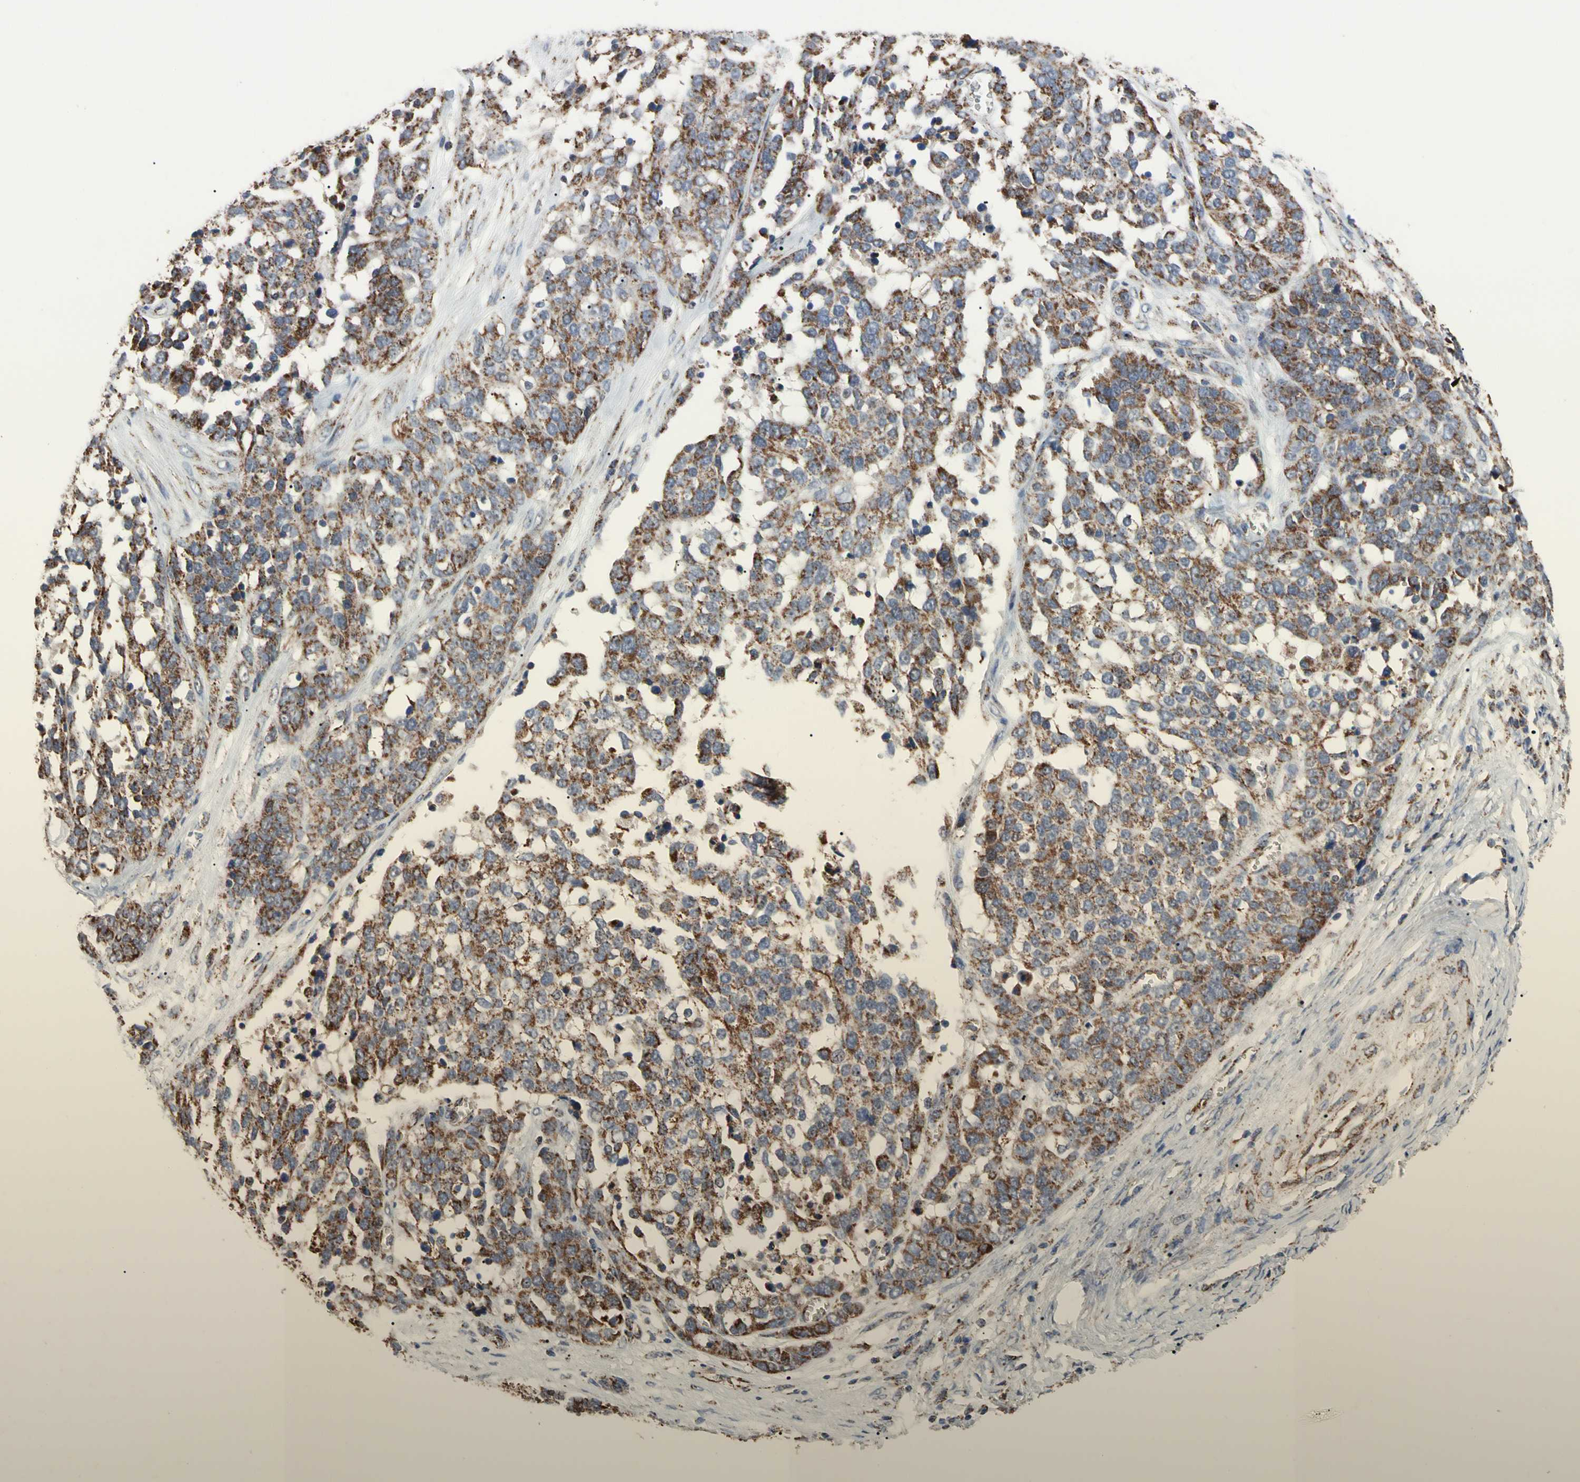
{"staining": {"intensity": "strong", "quantity": ">75%", "location": "cytoplasmic/membranous"}, "tissue": "ovarian cancer", "cell_type": "Tumor cells", "image_type": "cancer", "snomed": [{"axis": "morphology", "description": "Cystadenocarcinoma, serous, NOS"}, {"axis": "topography", "description": "Ovary"}], "caption": "Immunohistochemical staining of ovarian cancer displays high levels of strong cytoplasmic/membranous protein positivity in approximately >75% of tumor cells. (IHC, brightfield microscopy, high magnification).", "gene": "FAM110B", "patient": {"sex": "female", "age": 44}}